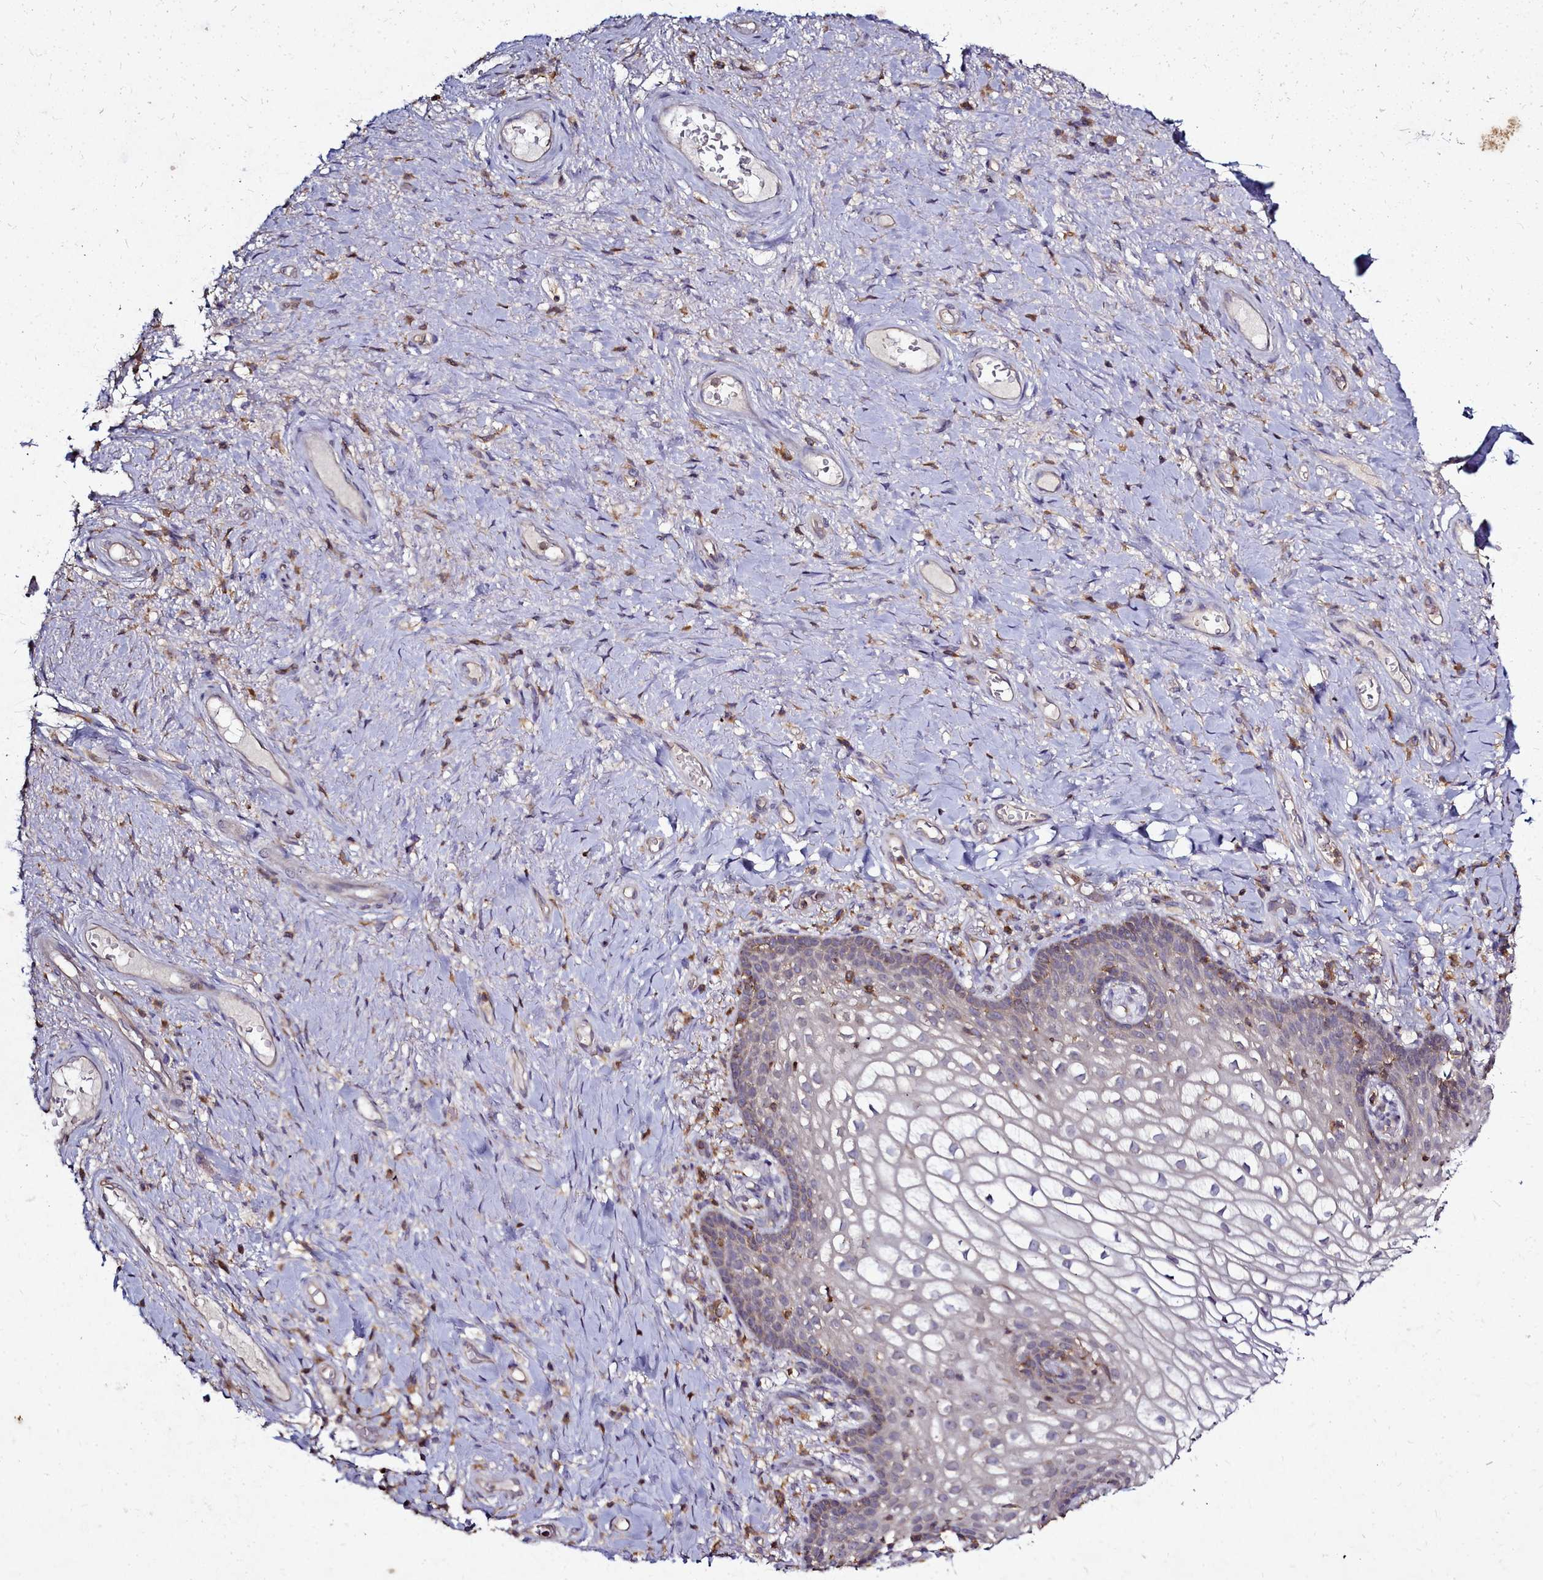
{"staining": {"intensity": "weak", "quantity": "<25%", "location": "cytoplasmic/membranous"}, "tissue": "vagina", "cell_type": "Squamous epithelial cells", "image_type": "normal", "snomed": [{"axis": "morphology", "description": "Normal tissue, NOS"}, {"axis": "topography", "description": "Vagina"}], "caption": "An immunohistochemistry (IHC) image of normal vagina is shown. There is no staining in squamous epithelial cells of vagina.", "gene": "NCKAP1L", "patient": {"sex": "female", "age": 60}}